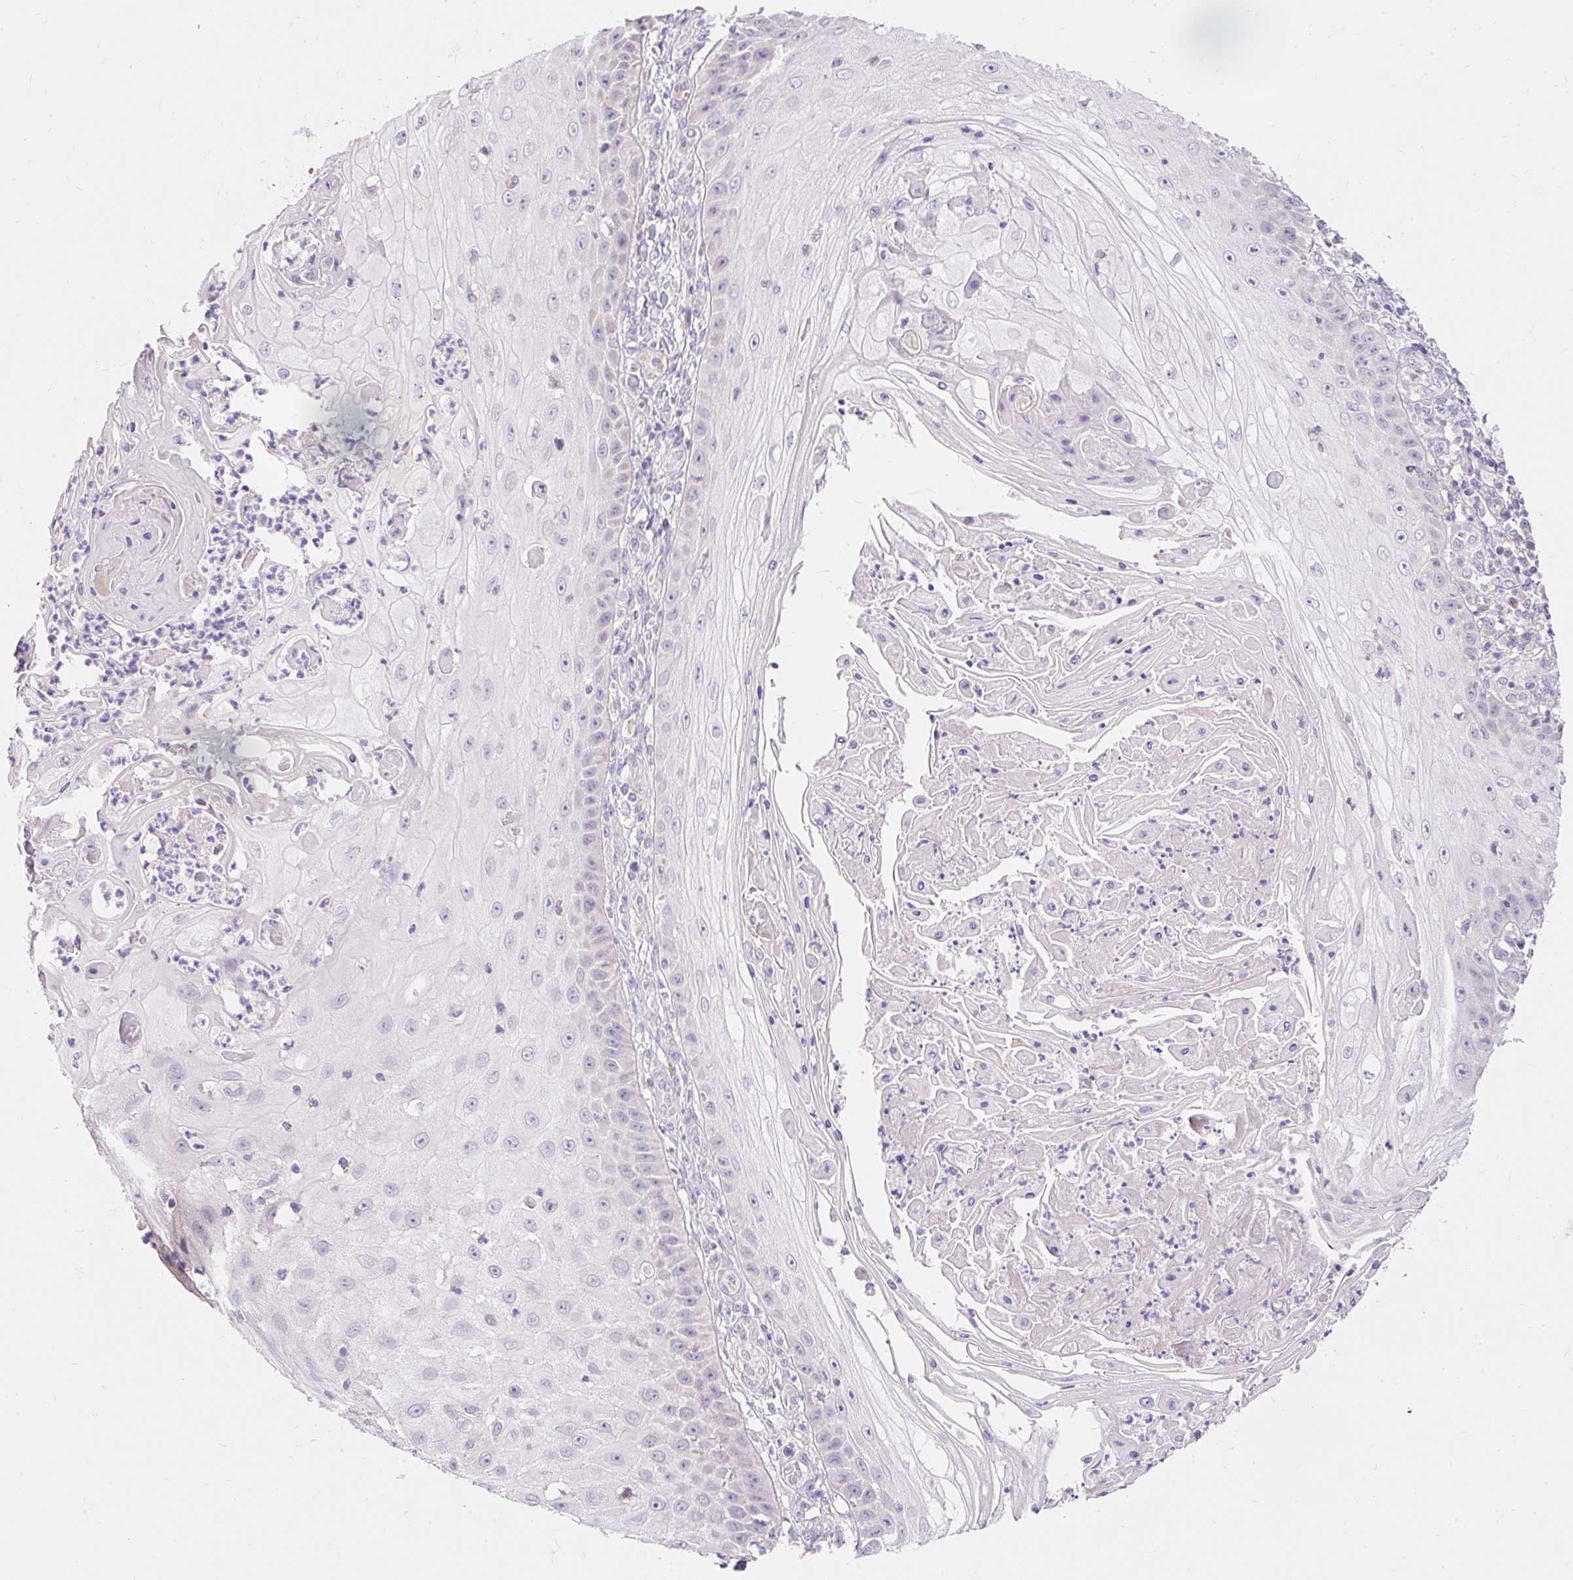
{"staining": {"intensity": "negative", "quantity": "none", "location": "none"}, "tissue": "skin cancer", "cell_type": "Tumor cells", "image_type": "cancer", "snomed": [{"axis": "morphology", "description": "Squamous cell carcinoma, NOS"}, {"axis": "topography", "description": "Skin"}], "caption": "The photomicrograph reveals no significant positivity in tumor cells of skin squamous cell carcinoma.", "gene": "PMAIP1", "patient": {"sex": "male", "age": 70}}